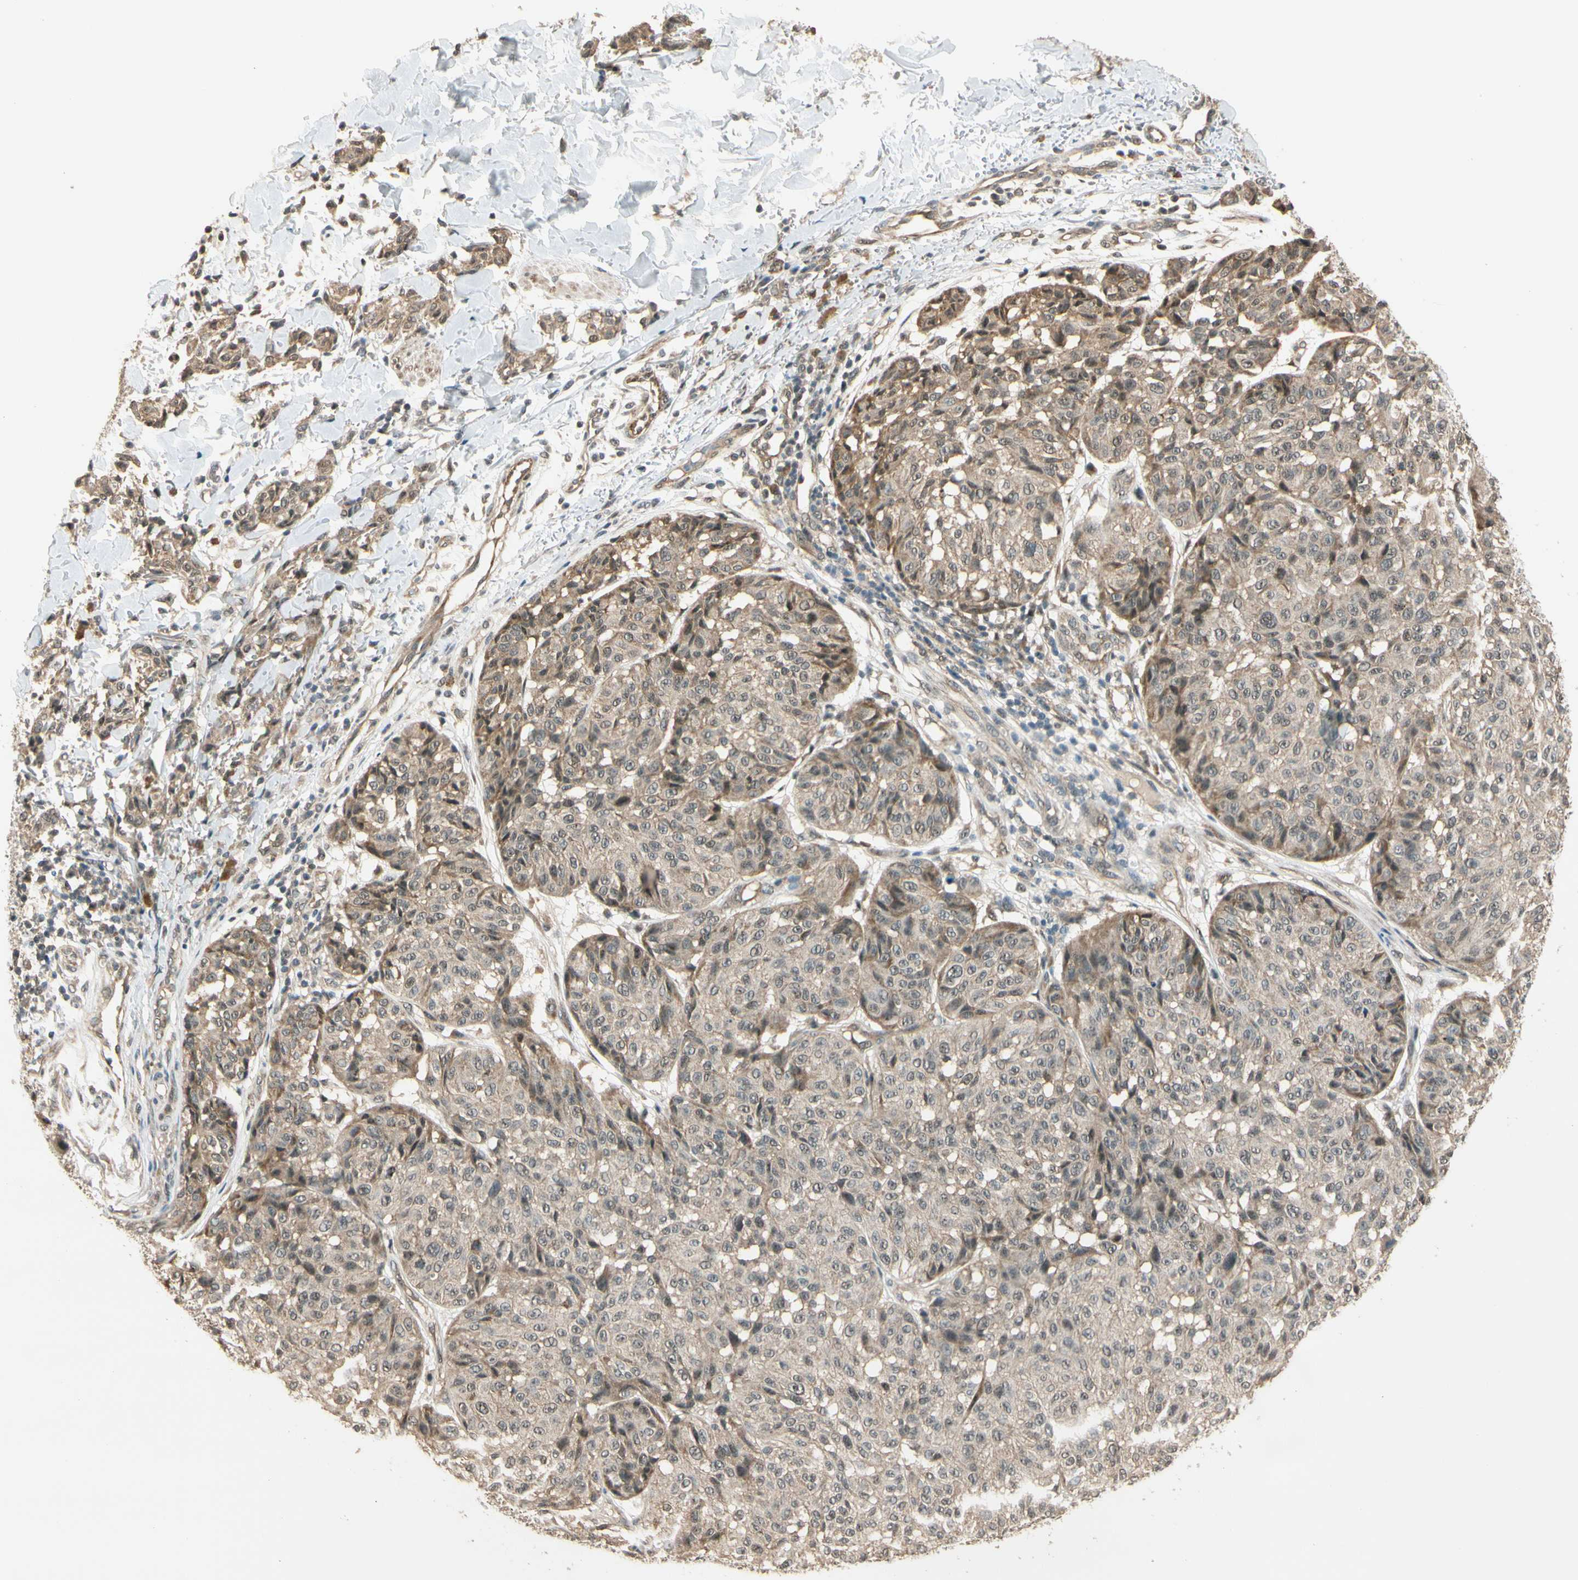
{"staining": {"intensity": "moderate", "quantity": ">75%", "location": "cytoplasmic/membranous"}, "tissue": "melanoma", "cell_type": "Tumor cells", "image_type": "cancer", "snomed": [{"axis": "morphology", "description": "Malignant melanoma, NOS"}, {"axis": "topography", "description": "Skin"}], "caption": "Immunohistochemistry (IHC) (DAB) staining of melanoma displays moderate cytoplasmic/membranous protein expression in about >75% of tumor cells.", "gene": "MCPH1", "patient": {"sex": "female", "age": 46}}